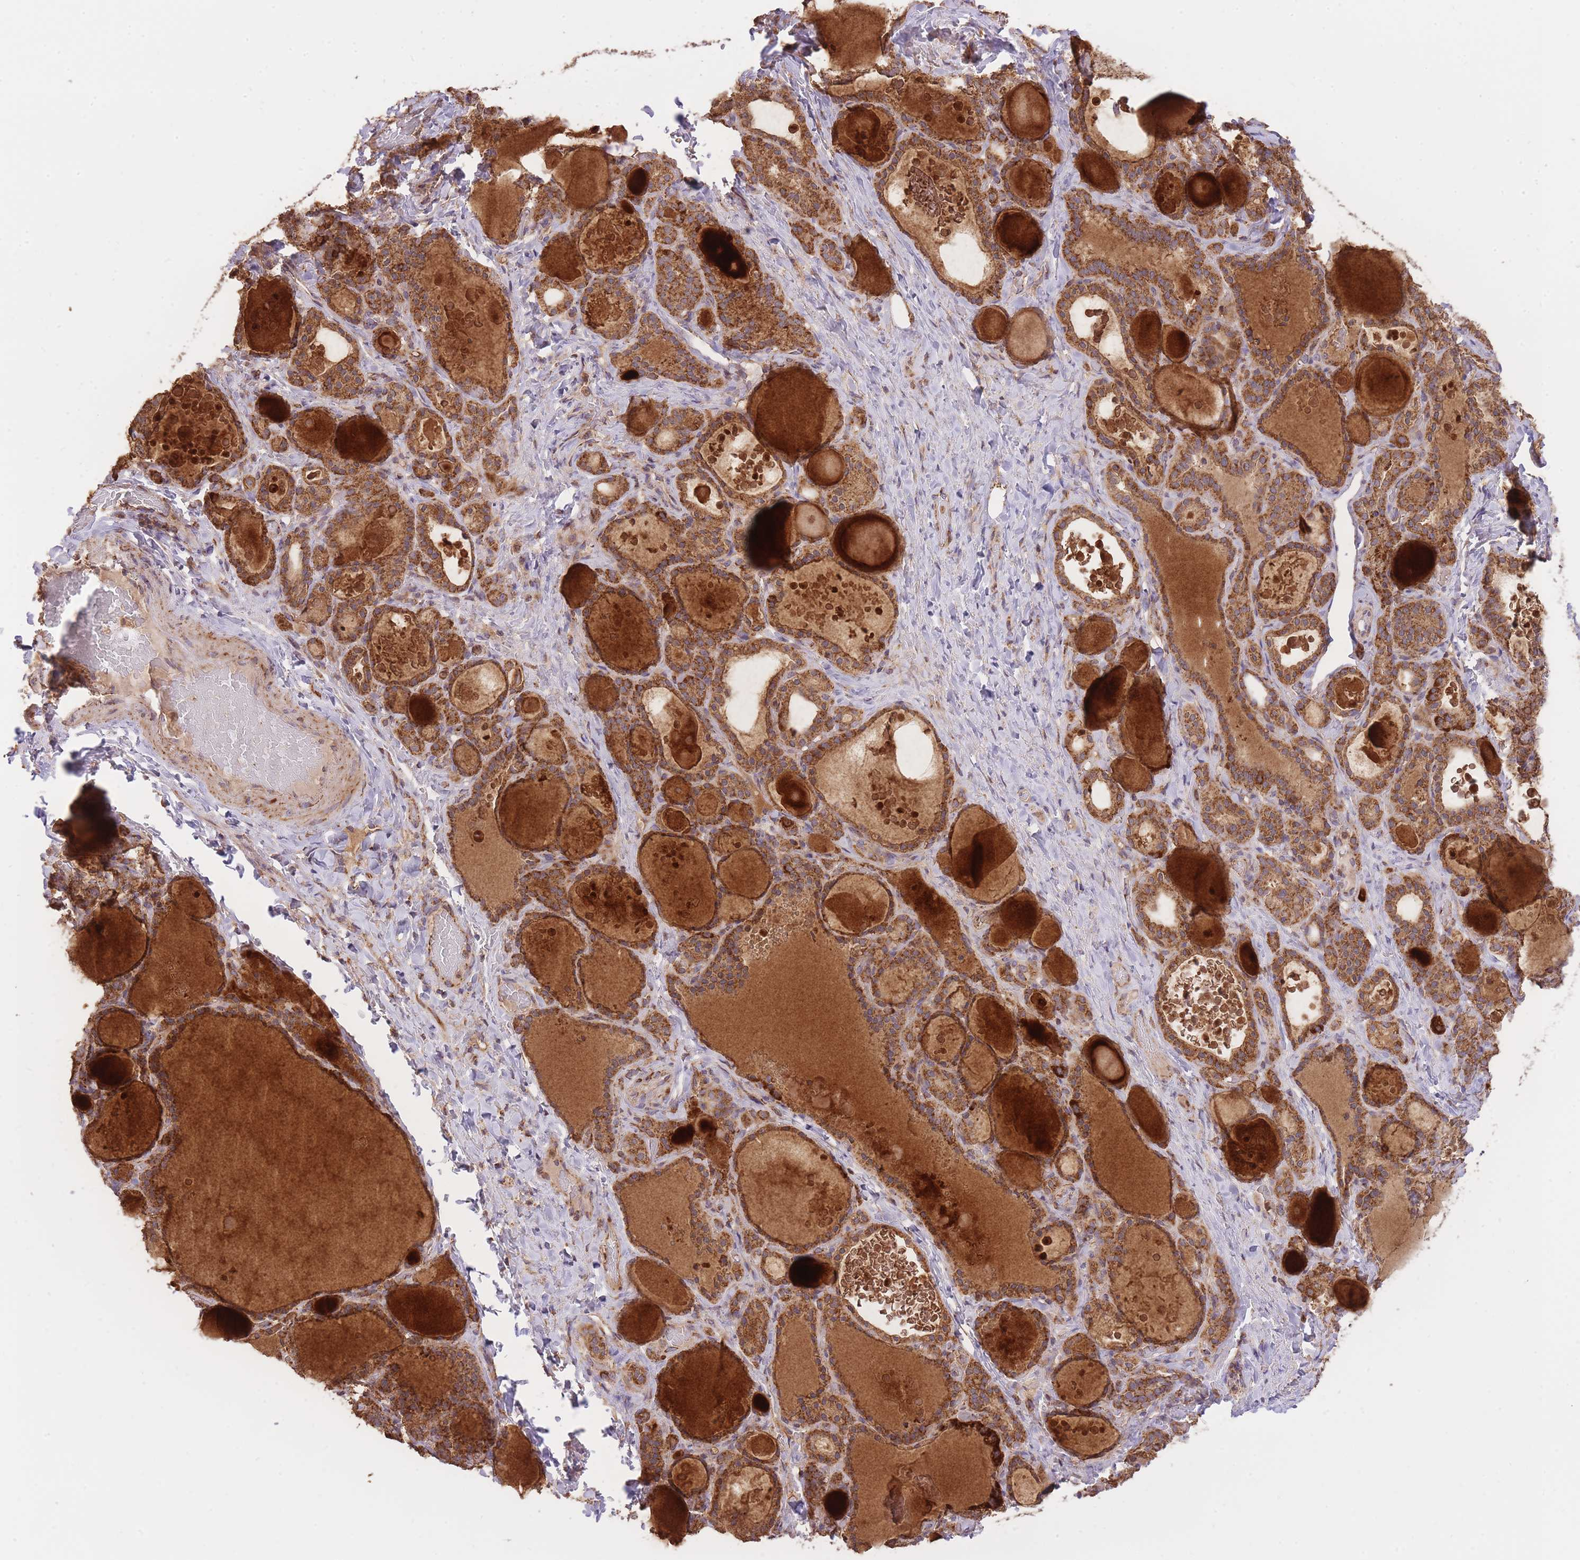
{"staining": {"intensity": "strong", "quantity": ">75%", "location": "cytoplasmic/membranous"}, "tissue": "thyroid gland", "cell_type": "Glandular cells", "image_type": "normal", "snomed": [{"axis": "morphology", "description": "Normal tissue, NOS"}, {"axis": "topography", "description": "Thyroid gland"}], "caption": "About >75% of glandular cells in benign thyroid gland display strong cytoplasmic/membranous protein expression as visualized by brown immunohistochemical staining.", "gene": "PREP", "patient": {"sex": "female", "age": 46}}